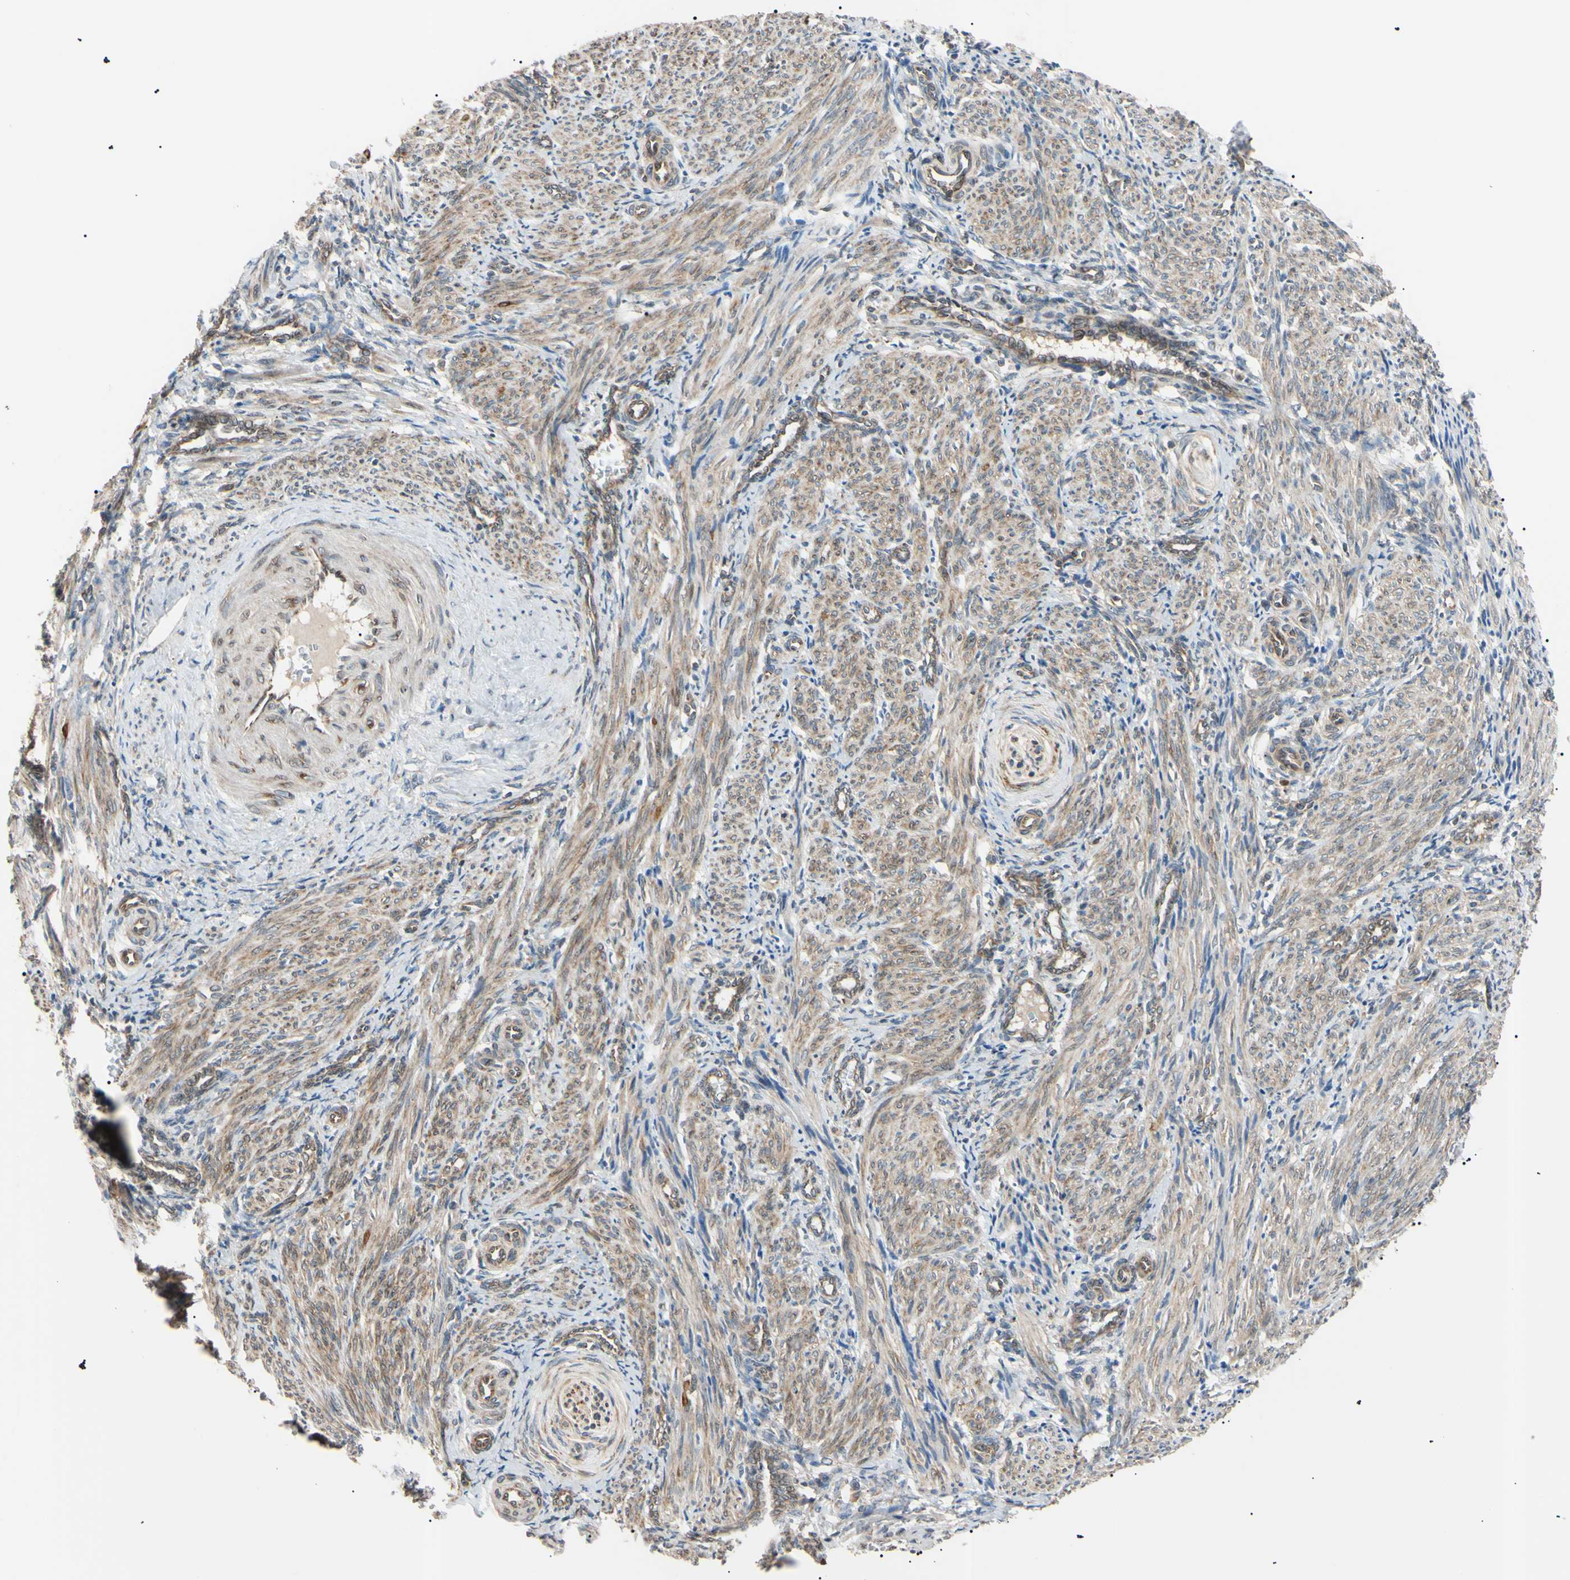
{"staining": {"intensity": "weak", "quantity": ">75%", "location": "cytoplasmic/membranous"}, "tissue": "smooth muscle", "cell_type": "Smooth muscle cells", "image_type": "normal", "snomed": [{"axis": "morphology", "description": "Normal tissue, NOS"}, {"axis": "topography", "description": "Endometrium"}], "caption": "Smooth muscle cells display low levels of weak cytoplasmic/membranous staining in about >75% of cells in benign human smooth muscle.", "gene": "VAPA", "patient": {"sex": "female", "age": 33}}